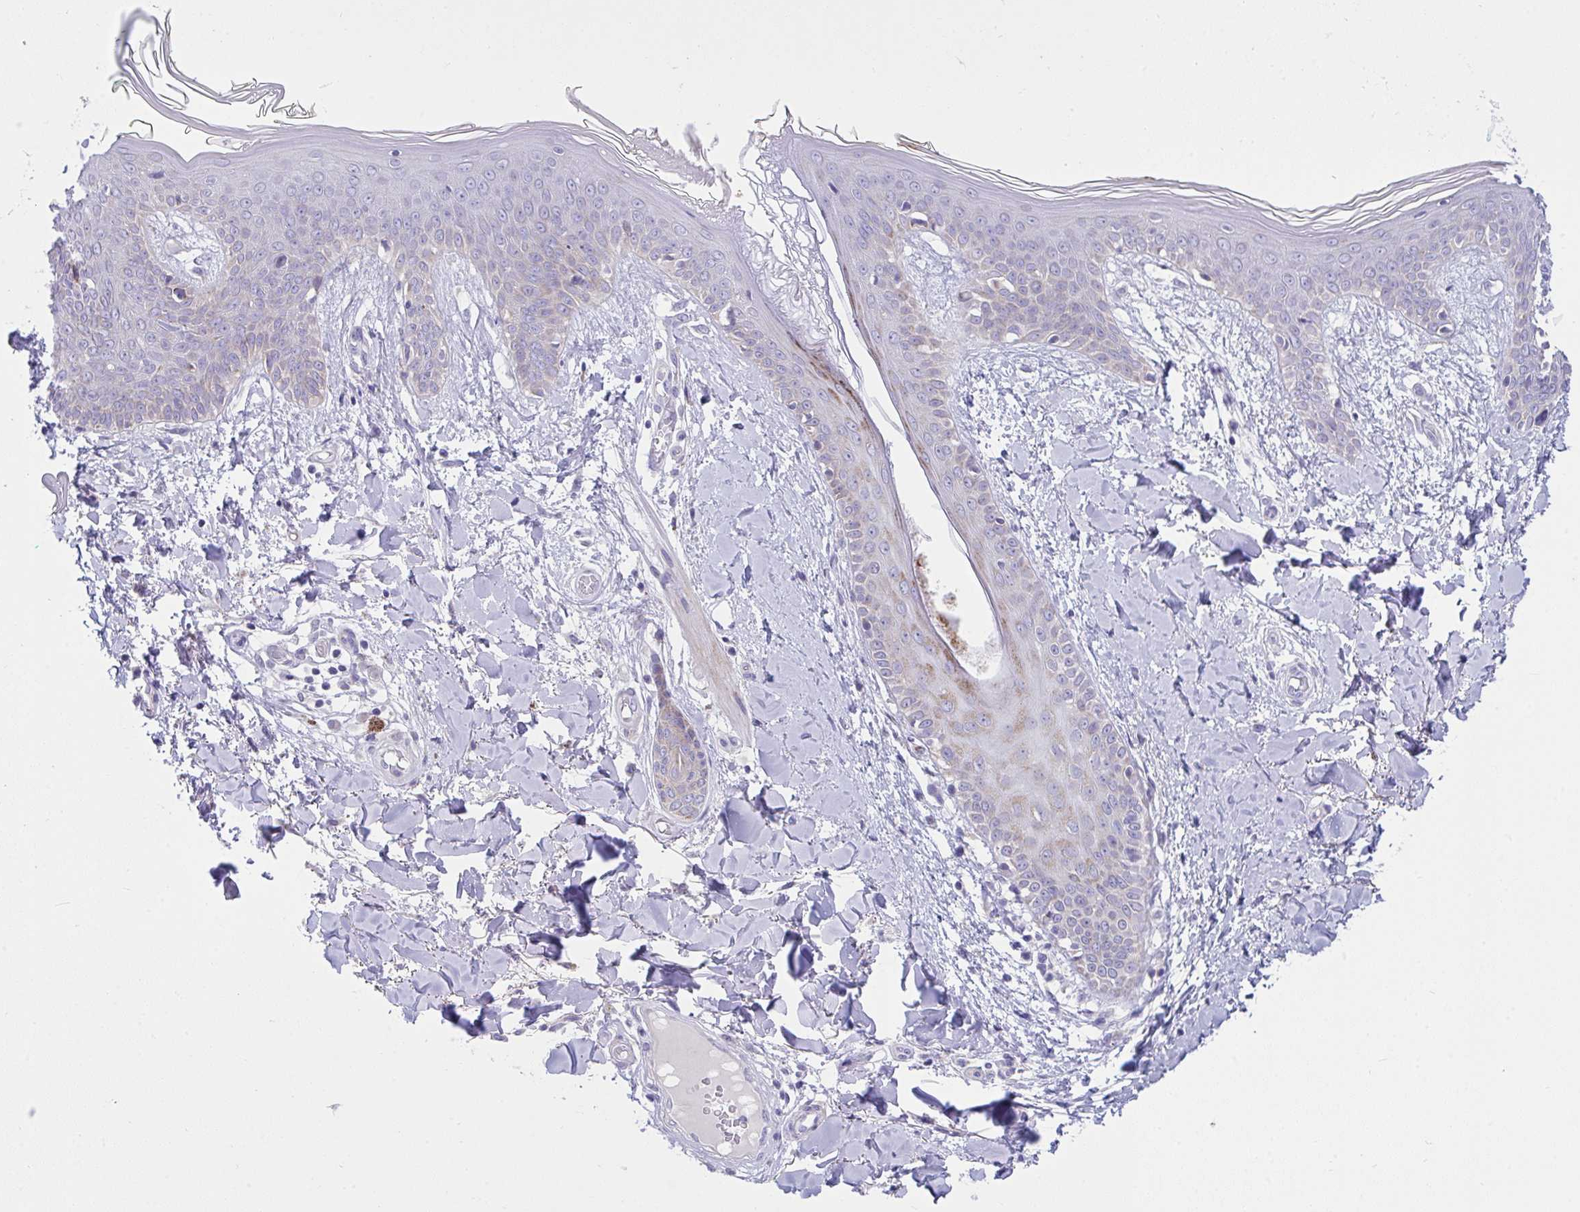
{"staining": {"intensity": "negative", "quantity": "none", "location": "none"}, "tissue": "skin", "cell_type": "Fibroblasts", "image_type": "normal", "snomed": [{"axis": "morphology", "description": "Normal tissue, NOS"}, {"axis": "topography", "description": "Skin"}], "caption": "The immunohistochemistry photomicrograph has no significant staining in fibroblasts of skin. (Immunohistochemistry (ihc), brightfield microscopy, high magnification).", "gene": "DTX3", "patient": {"sex": "female", "age": 34}}